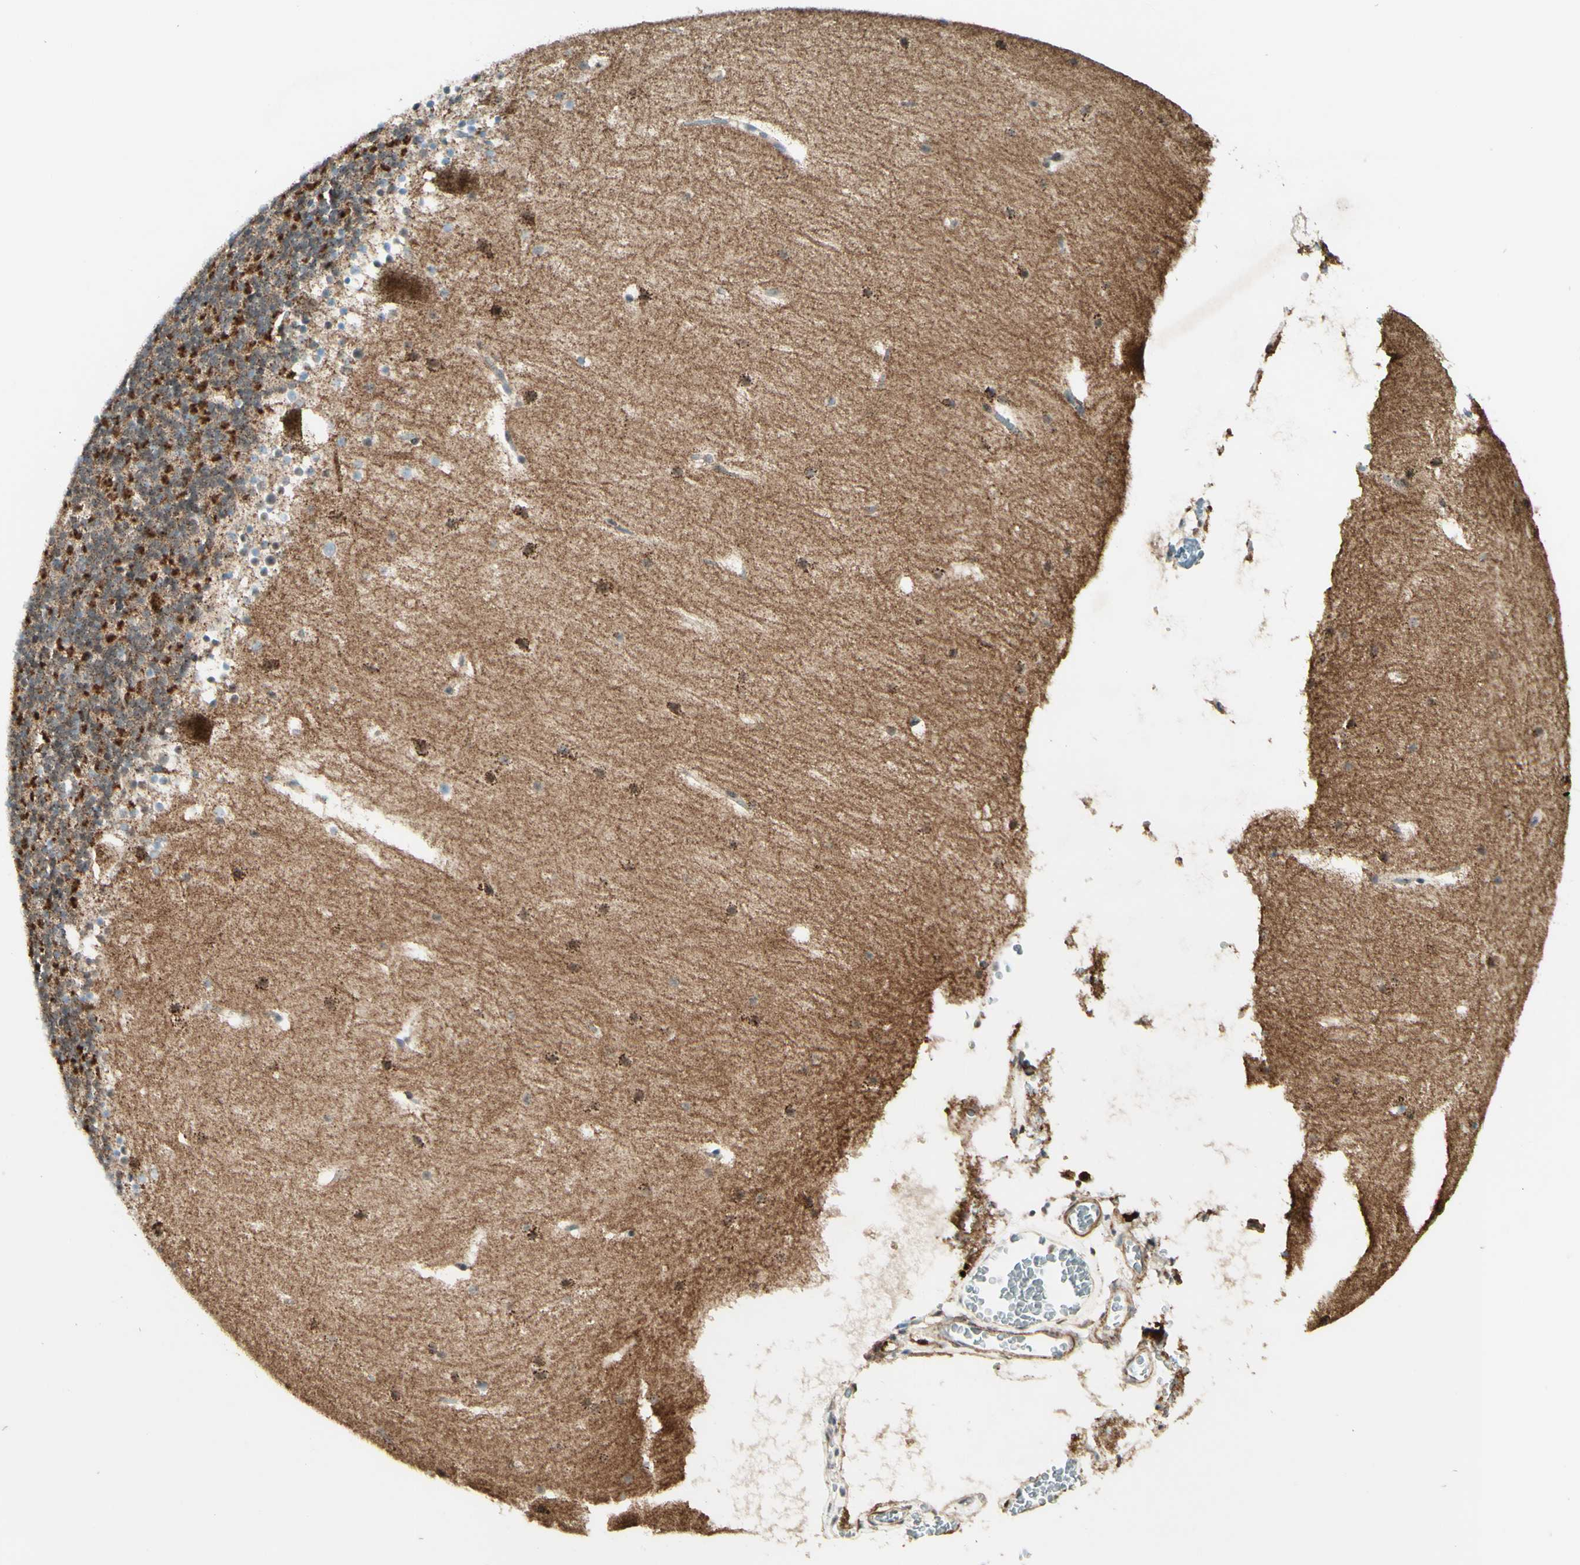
{"staining": {"intensity": "strong", "quantity": "25%-75%", "location": "cytoplasmic/membranous"}, "tissue": "cerebellum", "cell_type": "Cells in granular layer", "image_type": "normal", "snomed": [{"axis": "morphology", "description": "Normal tissue, NOS"}, {"axis": "topography", "description": "Cerebellum"}], "caption": "Human cerebellum stained with a brown dye reveals strong cytoplasmic/membranous positive staining in about 25%-75% of cells in granular layer.", "gene": "DHRS3", "patient": {"sex": "male", "age": 45}}